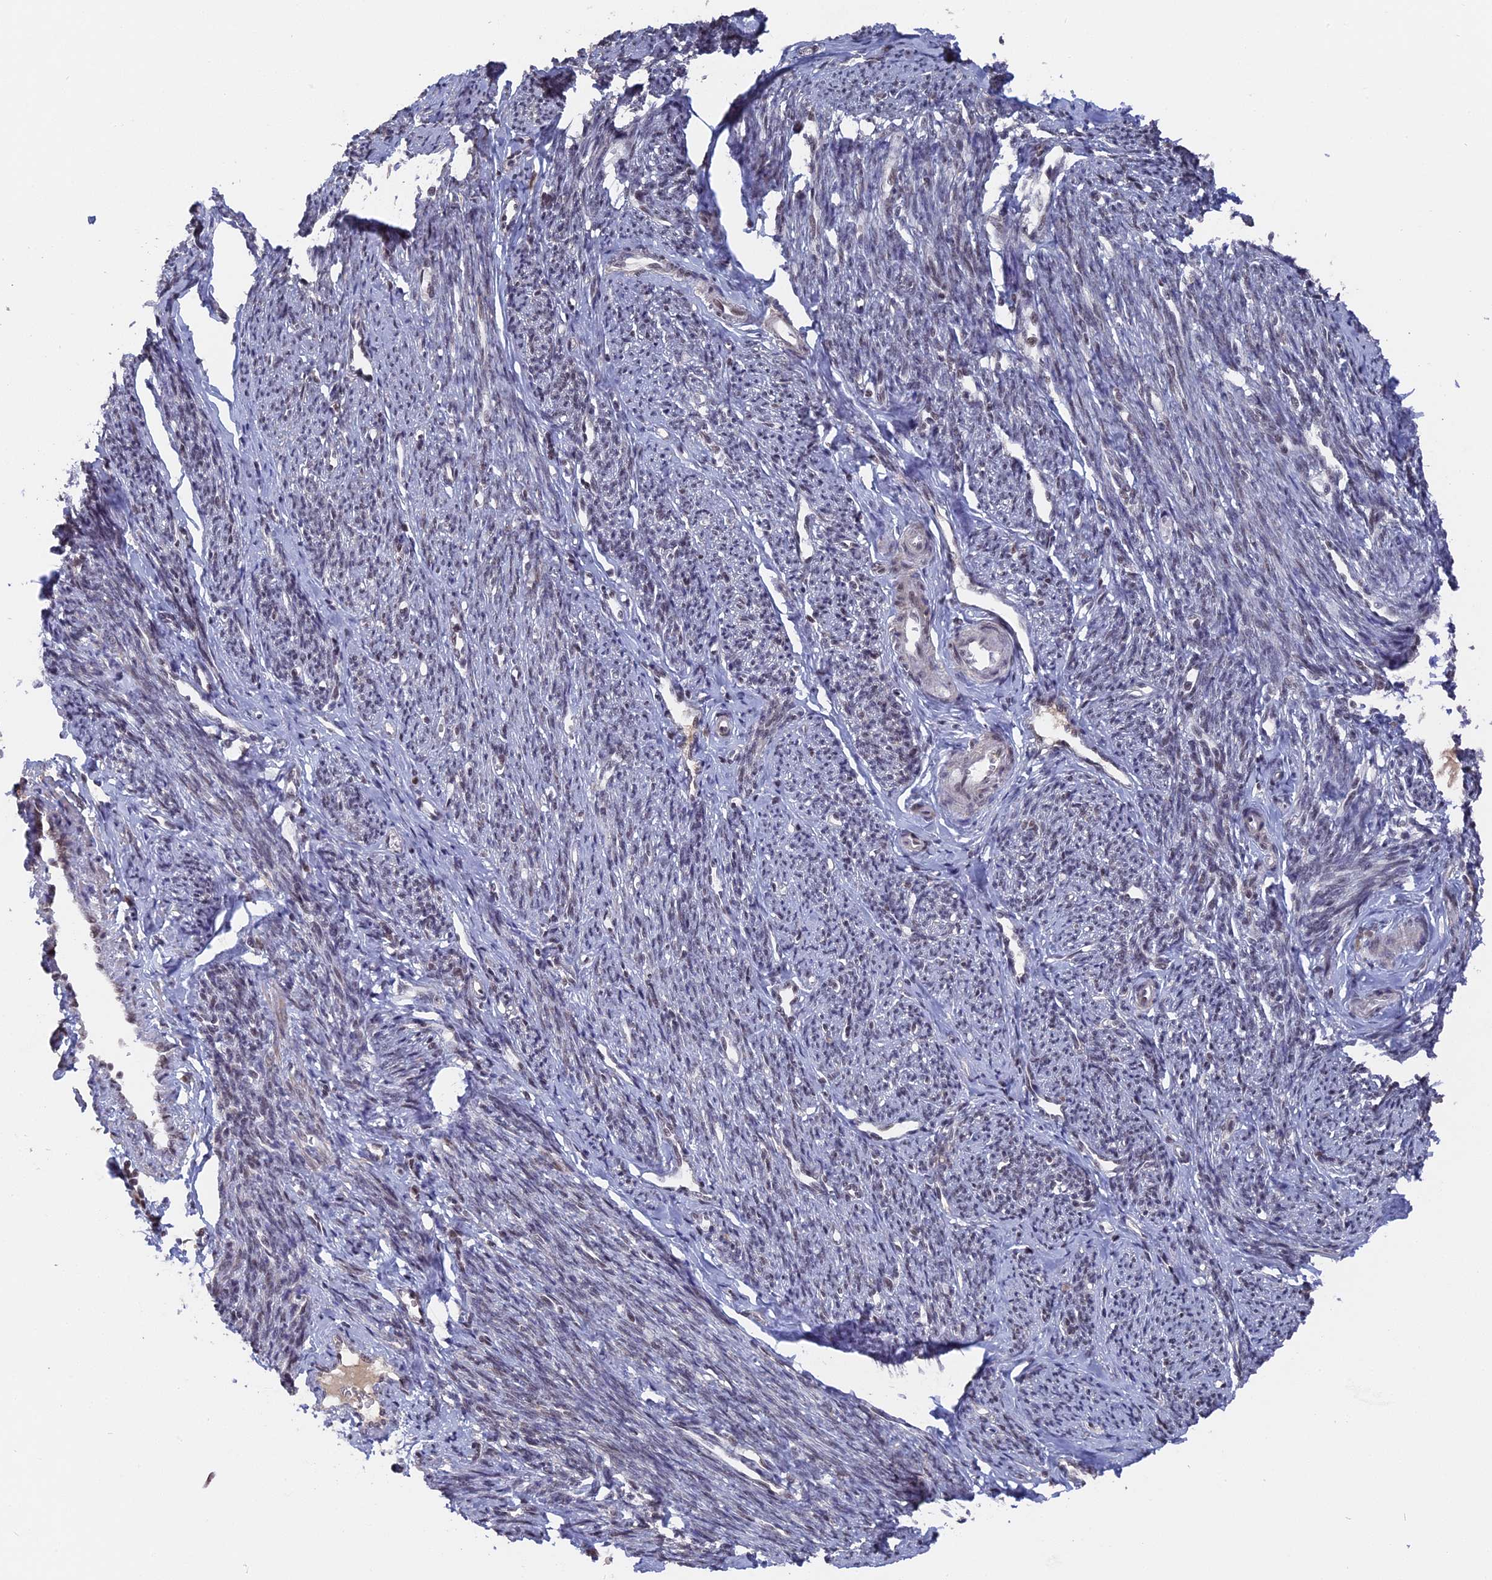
{"staining": {"intensity": "moderate", "quantity": "25%-75%", "location": "cytoplasmic/membranous,nuclear"}, "tissue": "smooth muscle", "cell_type": "Smooth muscle cells", "image_type": "normal", "snomed": [{"axis": "morphology", "description": "Normal tissue, NOS"}, {"axis": "topography", "description": "Smooth muscle"}, {"axis": "topography", "description": "Uterus"}], "caption": "Normal smooth muscle displays moderate cytoplasmic/membranous,nuclear staining in approximately 25%-75% of smooth muscle cells, visualized by immunohistochemistry.", "gene": "SF3A2", "patient": {"sex": "female", "age": 59}}